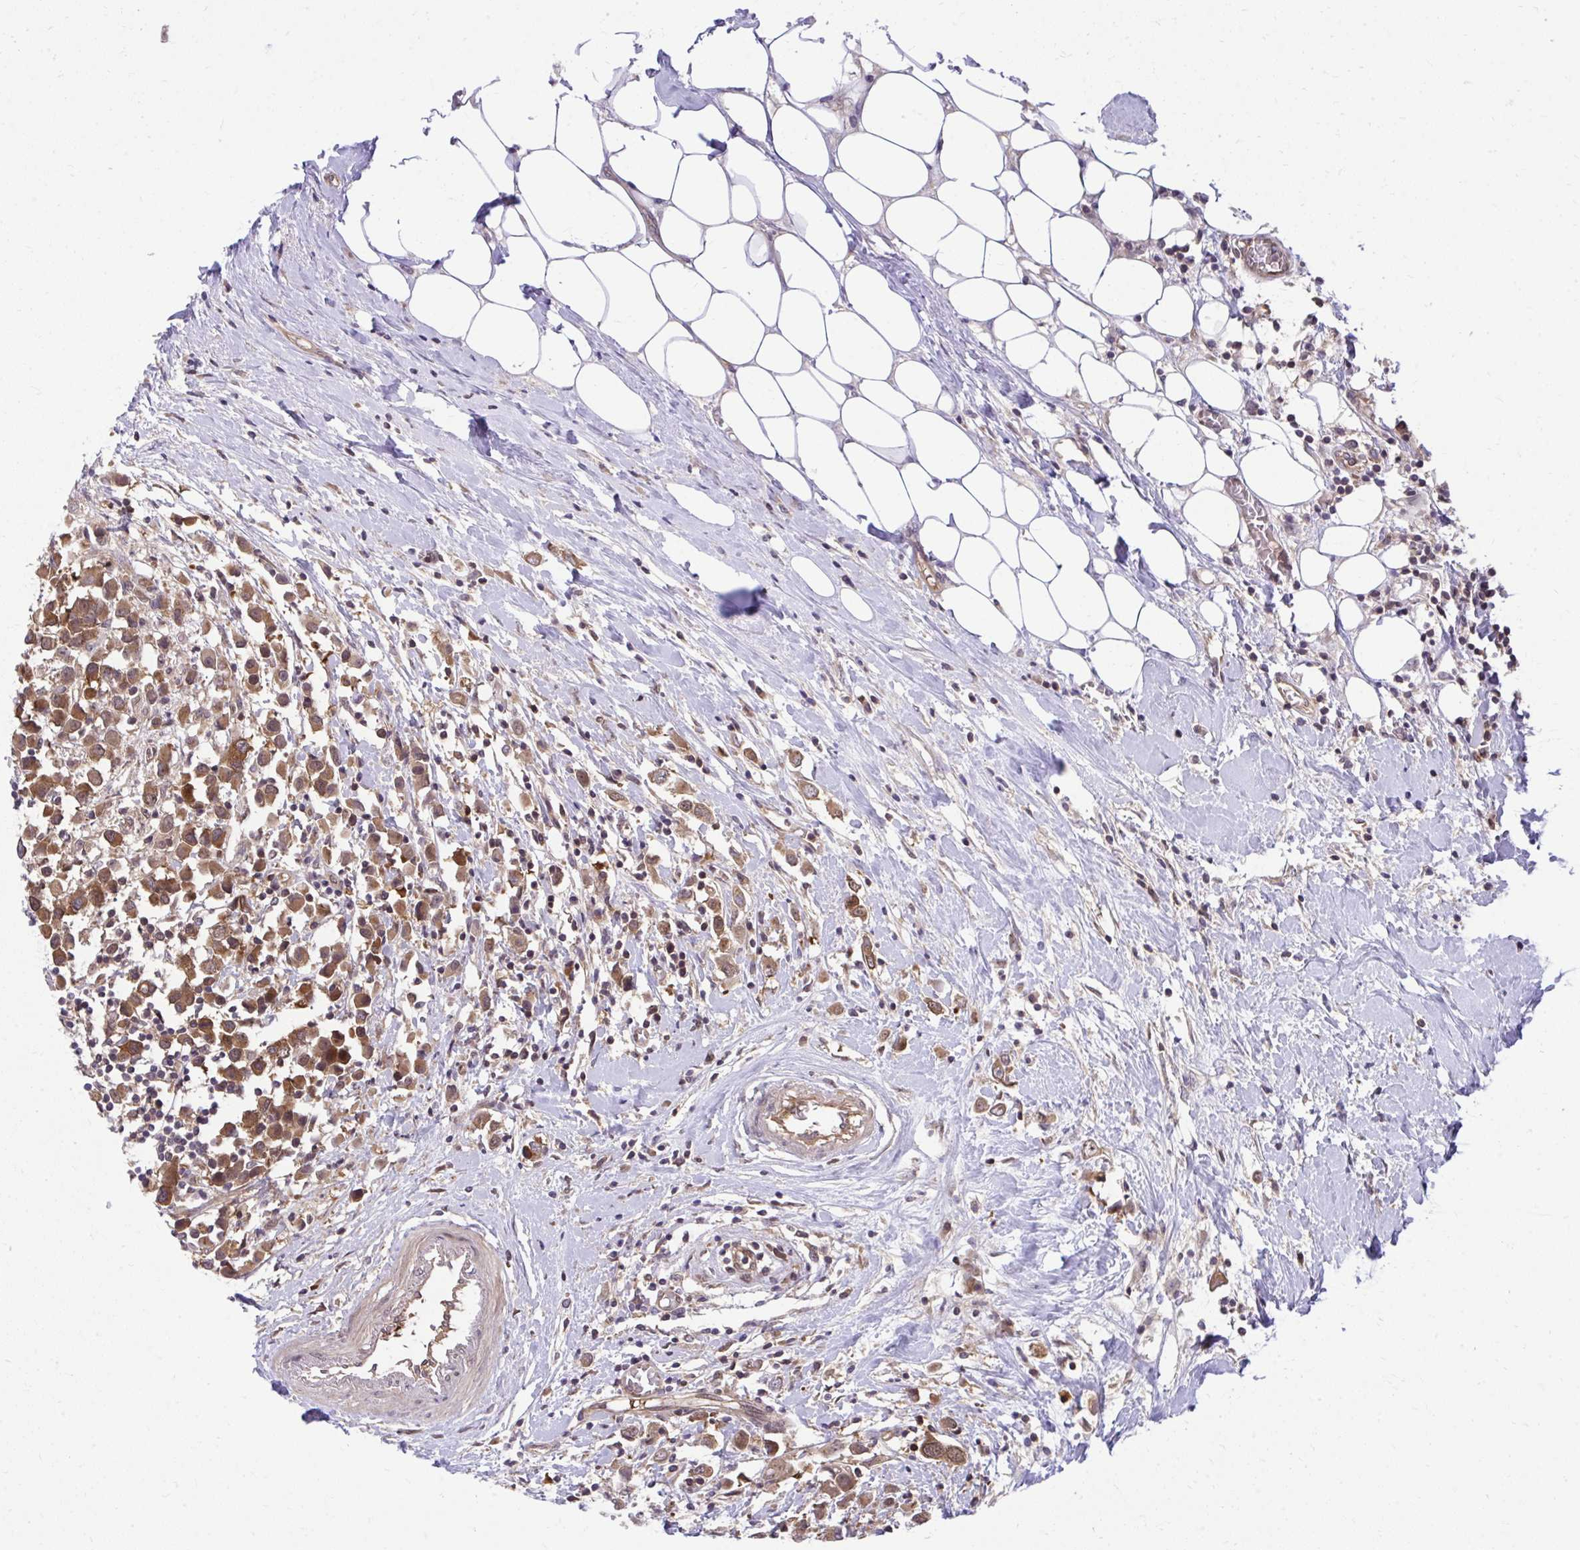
{"staining": {"intensity": "strong", "quantity": ">75%", "location": "cytoplasmic/membranous"}, "tissue": "breast cancer", "cell_type": "Tumor cells", "image_type": "cancer", "snomed": [{"axis": "morphology", "description": "Duct carcinoma"}, {"axis": "topography", "description": "Breast"}], "caption": "IHC micrograph of breast cancer (invasive ductal carcinoma) stained for a protein (brown), which reveals high levels of strong cytoplasmic/membranous staining in about >75% of tumor cells.", "gene": "PPP5C", "patient": {"sex": "female", "age": 61}}